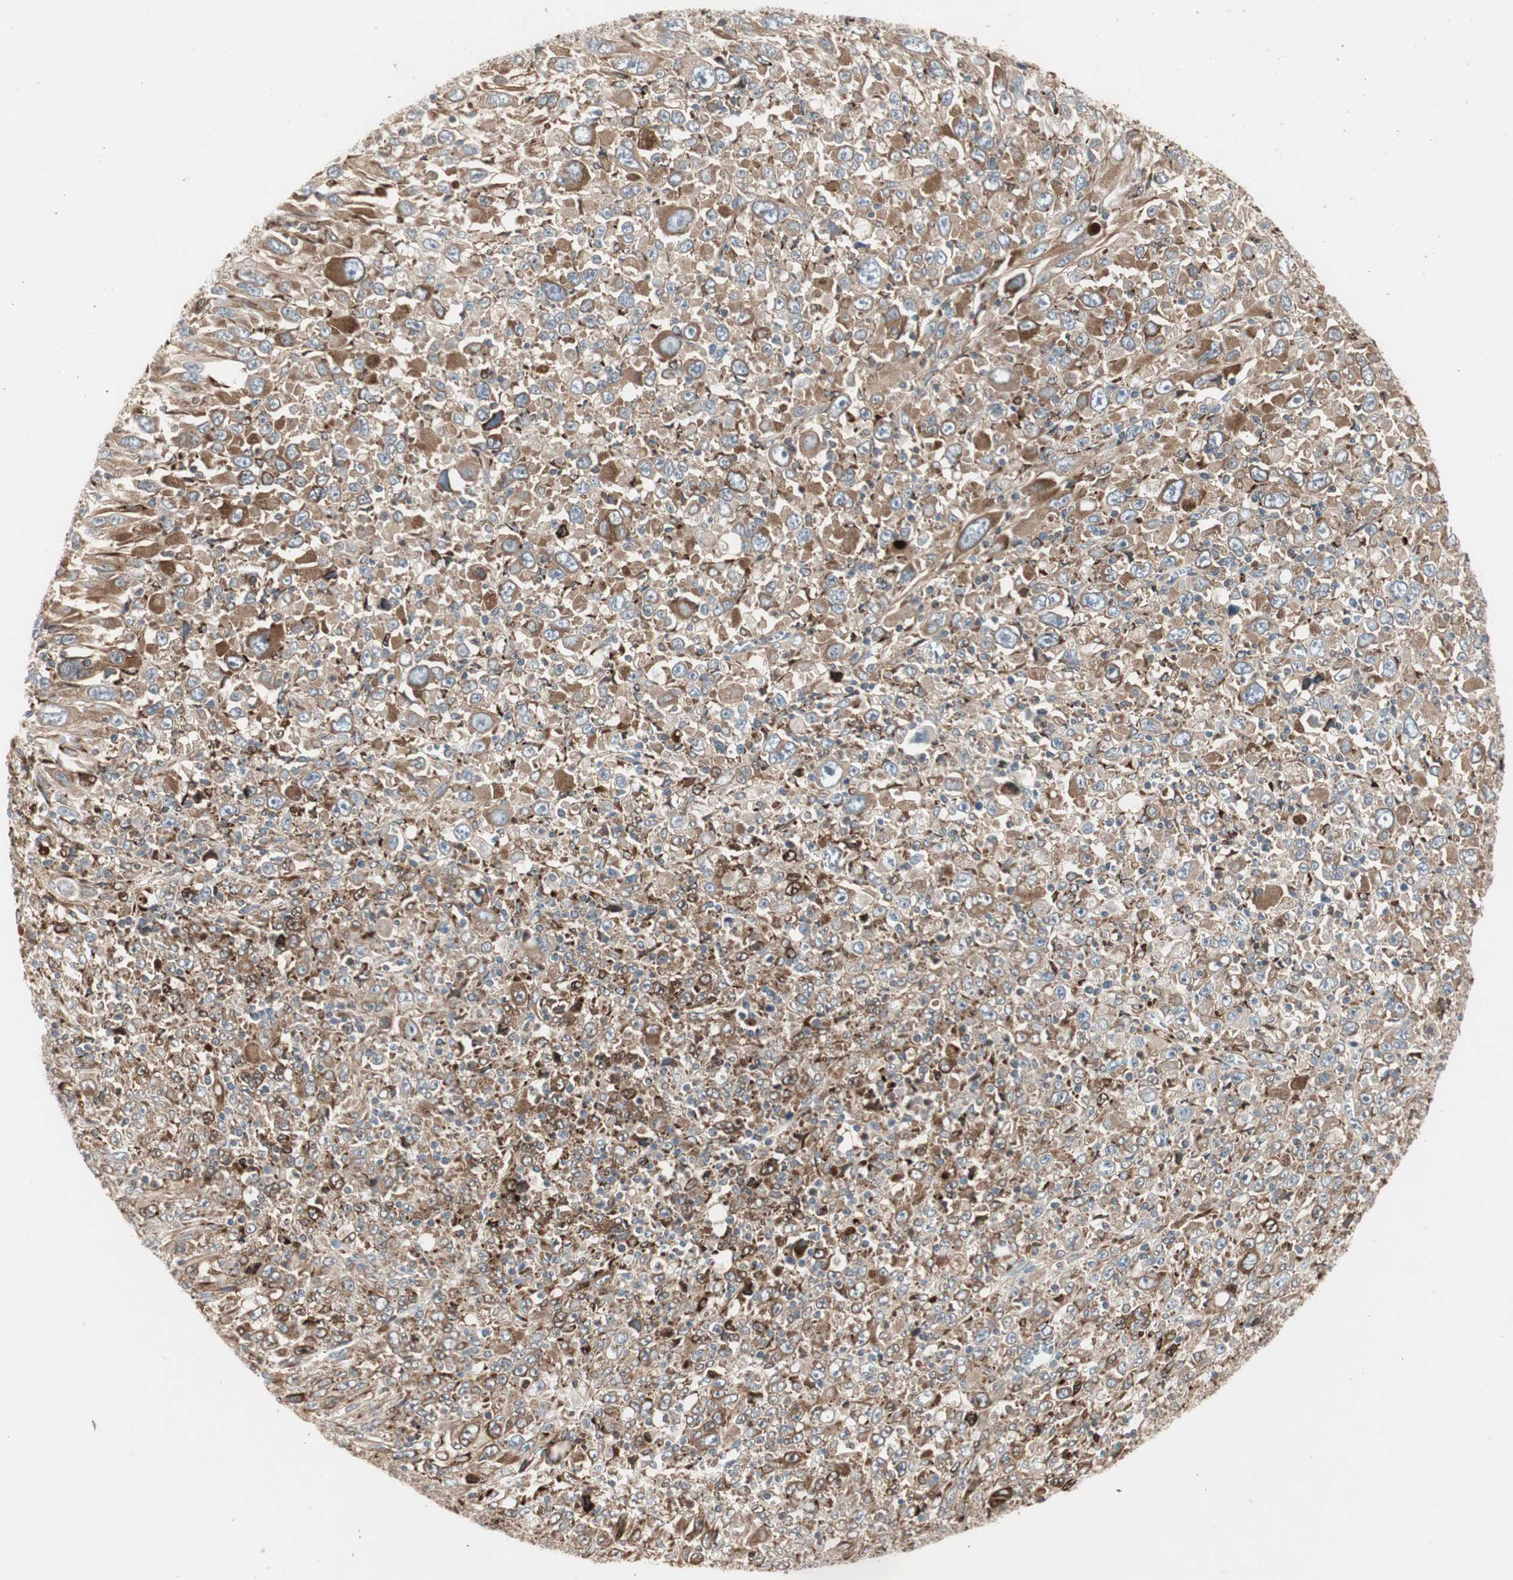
{"staining": {"intensity": "moderate", "quantity": ">75%", "location": "cytoplasmic/membranous"}, "tissue": "melanoma", "cell_type": "Tumor cells", "image_type": "cancer", "snomed": [{"axis": "morphology", "description": "Malignant melanoma, Metastatic site"}, {"axis": "topography", "description": "Skin"}], "caption": "Human melanoma stained with a brown dye reveals moderate cytoplasmic/membranous positive expression in approximately >75% of tumor cells.", "gene": "H6PD", "patient": {"sex": "female", "age": 56}}